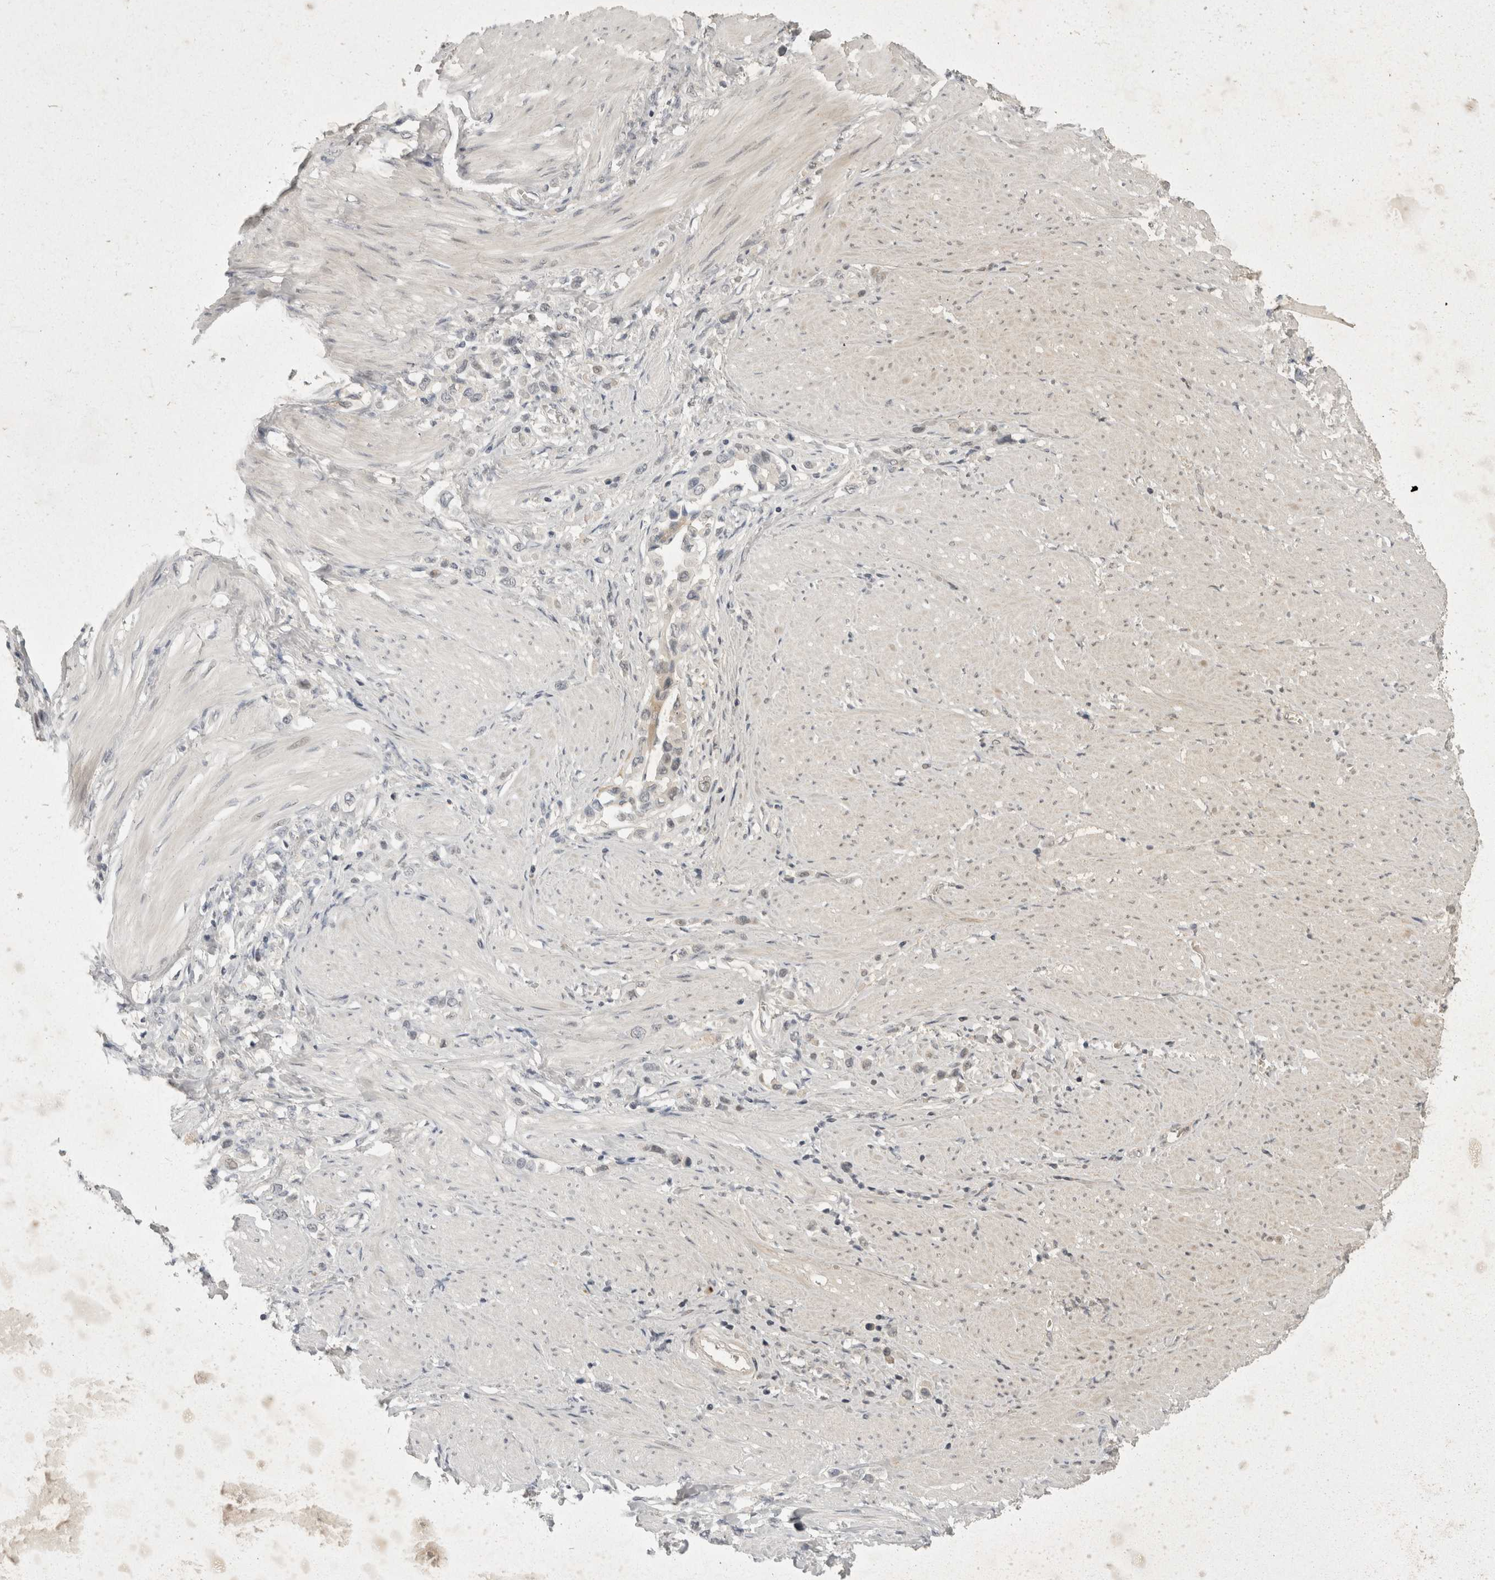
{"staining": {"intensity": "negative", "quantity": "none", "location": "none"}, "tissue": "stomach cancer", "cell_type": "Tumor cells", "image_type": "cancer", "snomed": [{"axis": "morphology", "description": "Adenocarcinoma, NOS"}, {"axis": "topography", "description": "Stomach"}], "caption": "DAB (3,3'-diaminobenzidine) immunohistochemical staining of human stomach cancer (adenocarcinoma) reveals no significant staining in tumor cells. Brightfield microscopy of immunohistochemistry (IHC) stained with DAB (brown) and hematoxylin (blue), captured at high magnification.", "gene": "TOM1L2", "patient": {"sex": "female", "age": 65}}